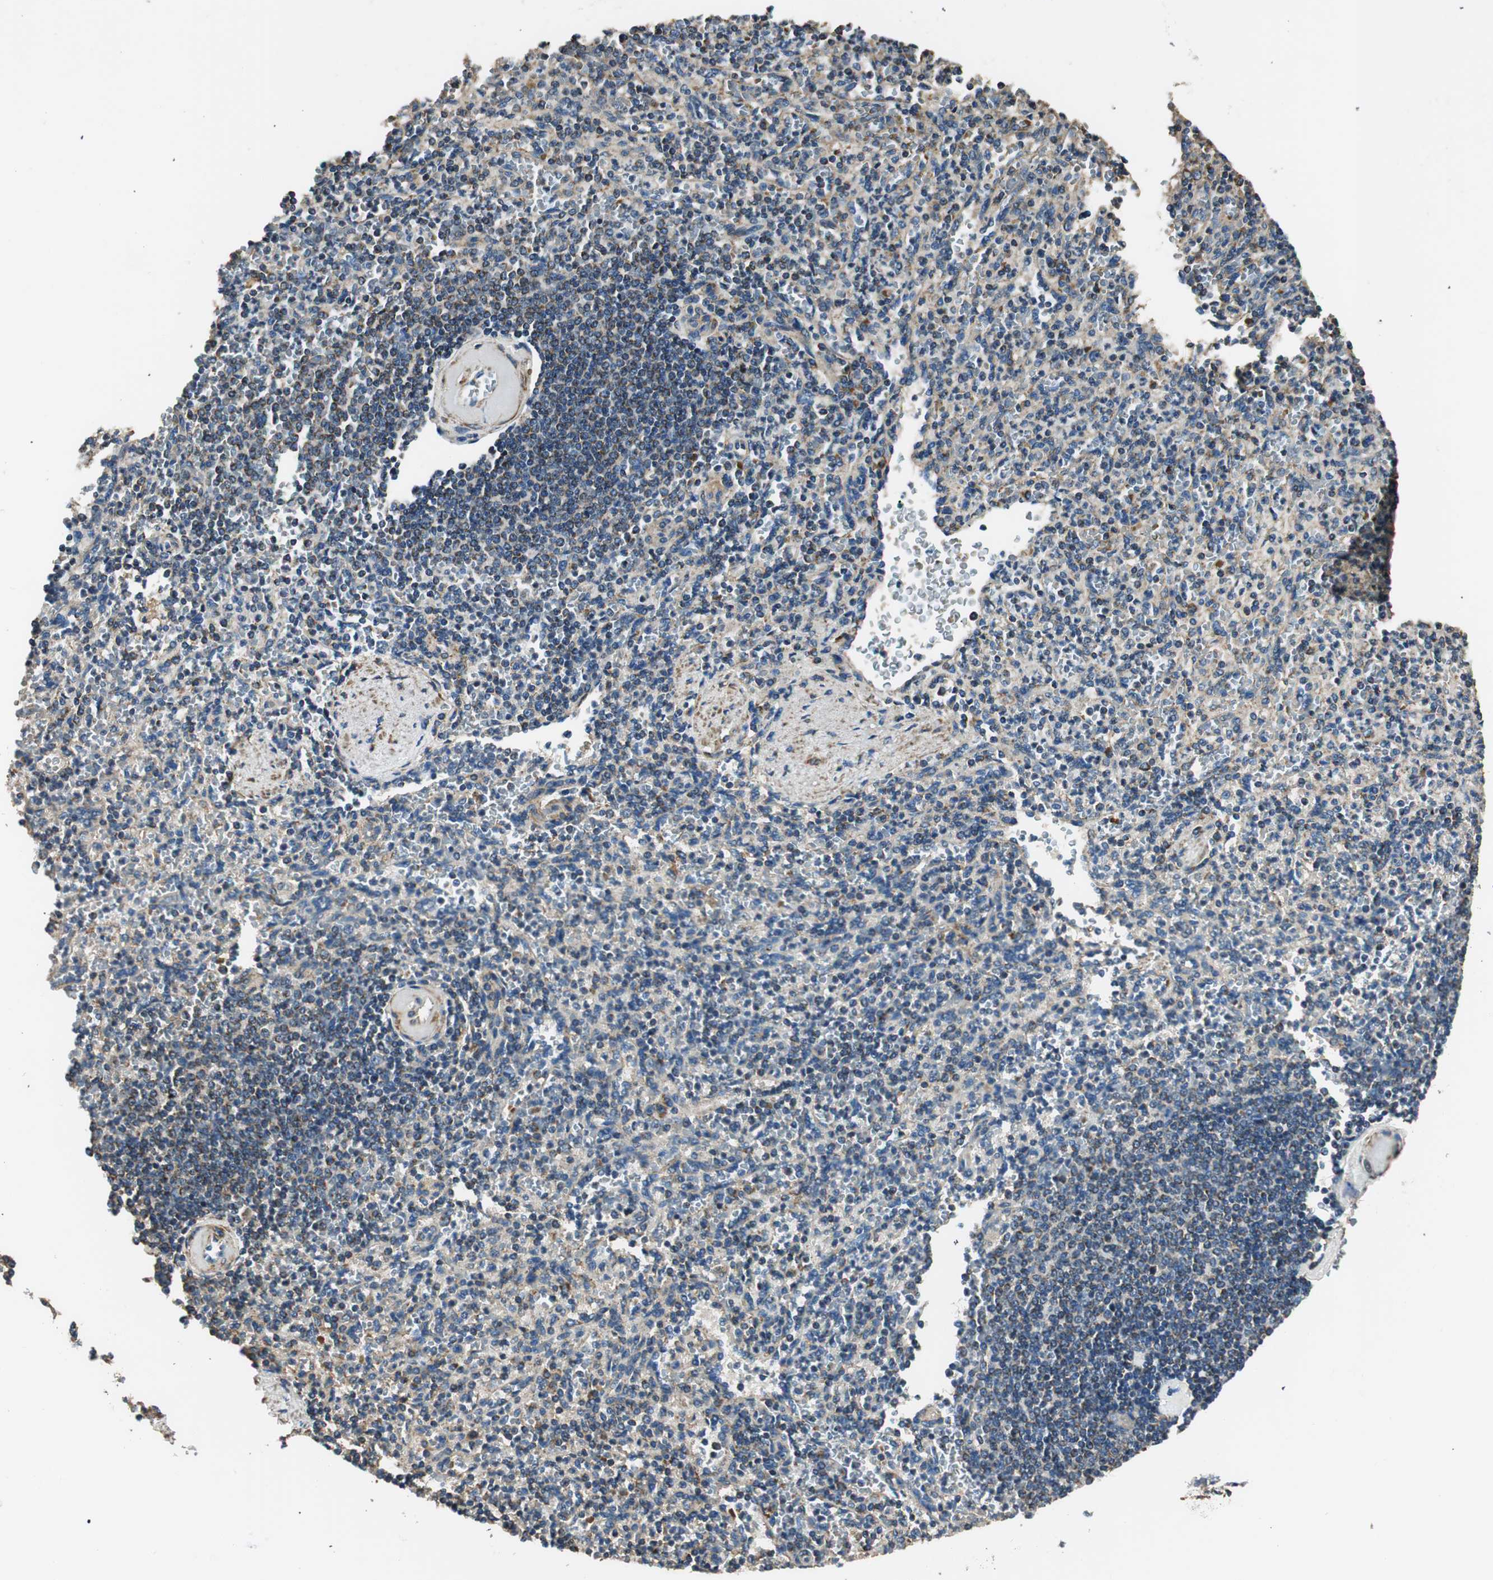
{"staining": {"intensity": "moderate", "quantity": "<25%", "location": "cytoplasmic/membranous"}, "tissue": "spleen", "cell_type": "Cells in red pulp", "image_type": "normal", "snomed": [{"axis": "morphology", "description": "Normal tissue, NOS"}, {"axis": "topography", "description": "Spleen"}], "caption": "Immunohistochemistry (DAB (3,3'-diaminobenzidine)) staining of benign spleen displays moderate cytoplasmic/membranous protein positivity in about <25% of cells in red pulp.", "gene": "RORB", "patient": {"sex": "female", "age": 74}}